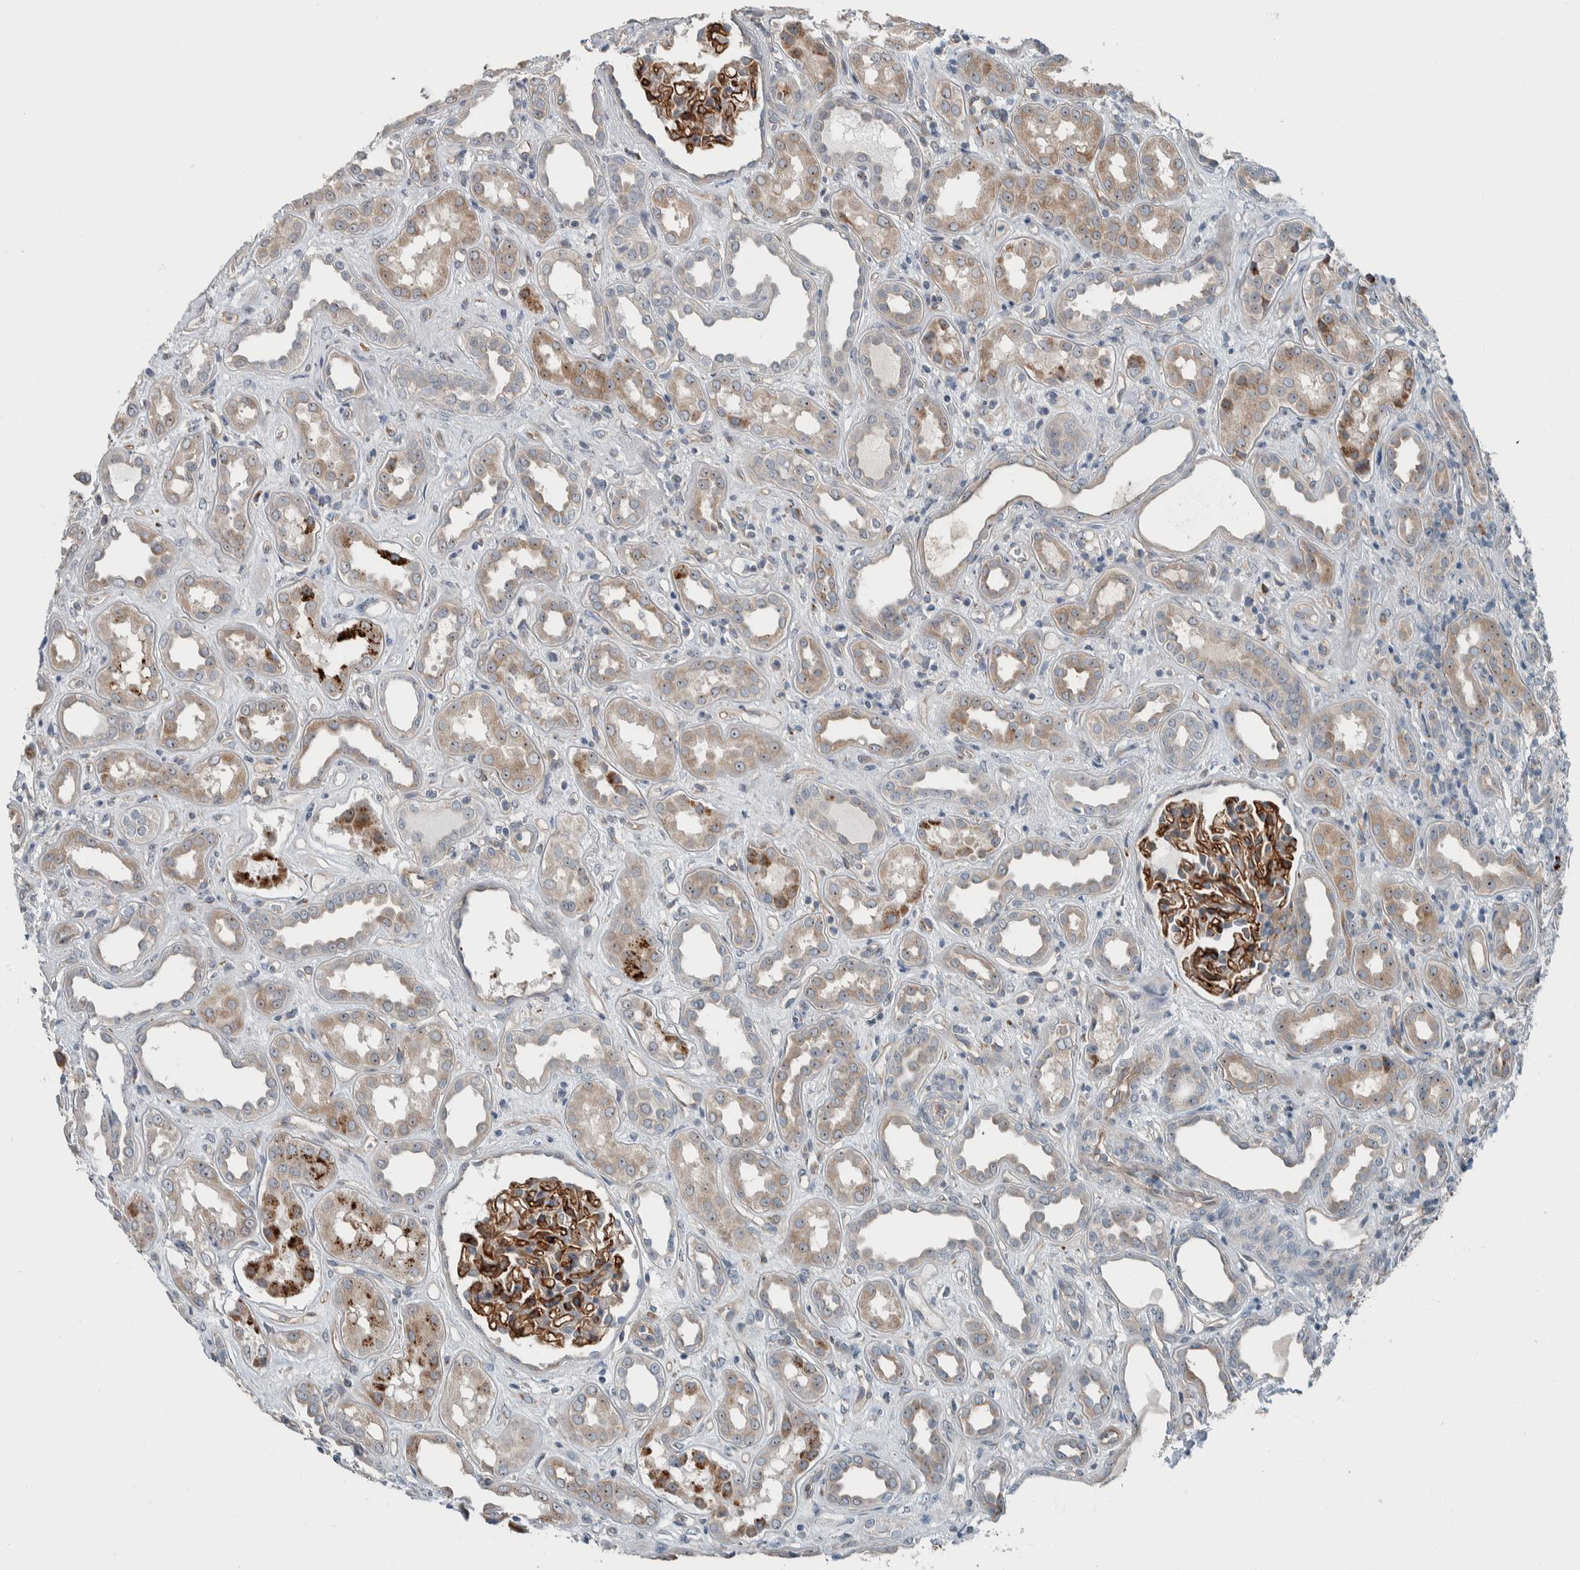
{"staining": {"intensity": "strong", "quantity": ">75%", "location": "cytoplasmic/membranous"}, "tissue": "kidney", "cell_type": "Cells in glomeruli", "image_type": "normal", "snomed": [{"axis": "morphology", "description": "Normal tissue, NOS"}, {"axis": "topography", "description": "Kidney"}], "caption": "Strong cytoplasmic/membranous staining for a protein is present in approximately >75% of cells in glomeruli of unremarkable kidney using immunohistochemistry.", "gene": "USP25", "patient": {"sex": "male", "age": 59}}